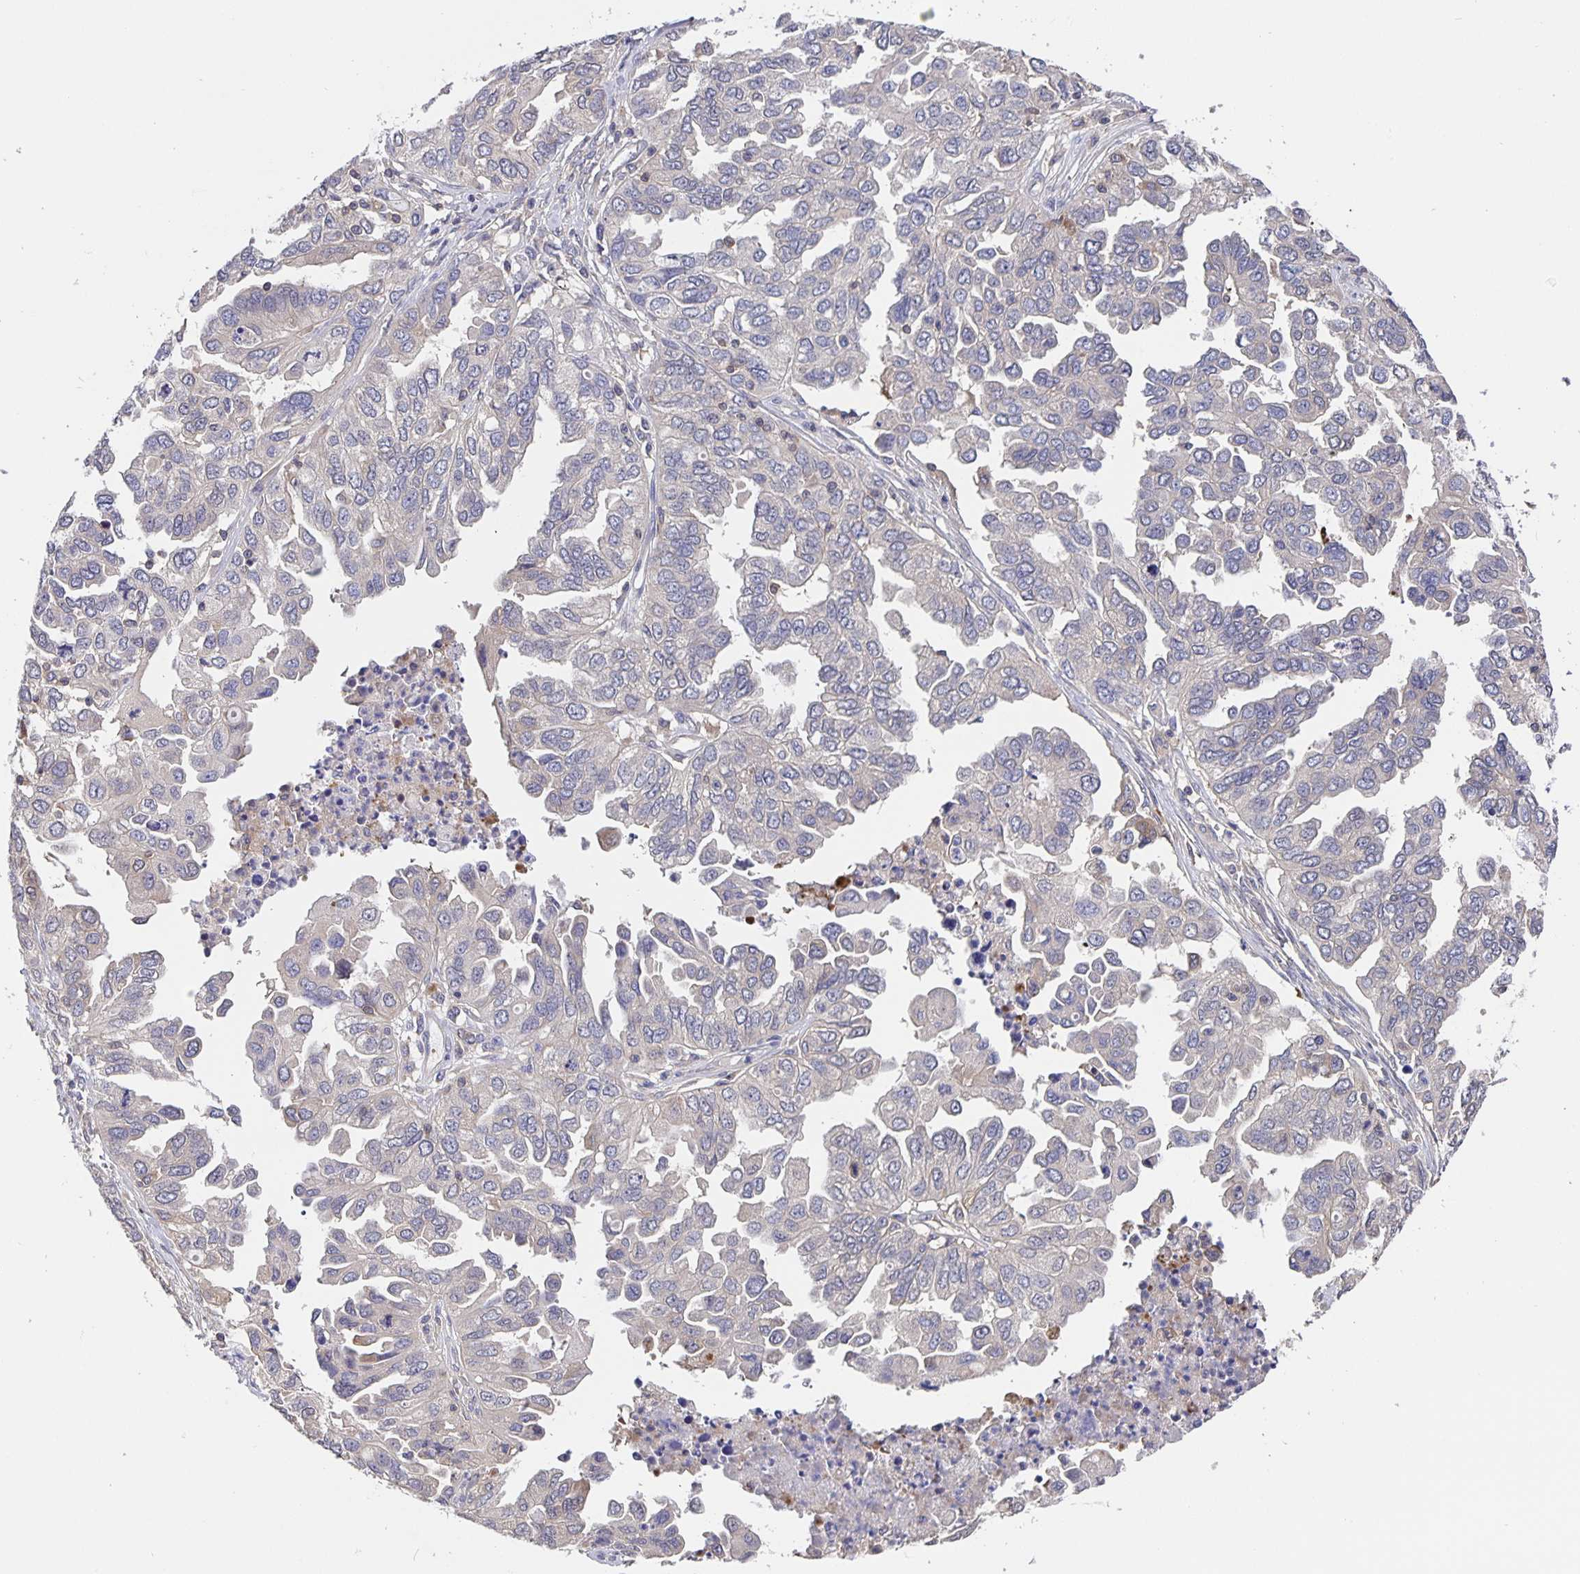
{"staining": {"intensity": "weak", "quantity": "<25%", "location": "cytoplasmic/membranous"}, "tissue": "ovarian cancer", "cell_type": "Tumor cells", "image_type": "cancer", "snomed": [{"axis": "morphology", "description": "Cystadenocarcinoma, serous, NOS"}, {"axis": "topography", "description": "Ovary"}], "caption": "This is an immunohistochemistry (IHC) photomicrograph of ovarian serous cystadenocarcinoma. There is no expression in tumor cells.", "gene": "FEM1C", "patient": {"sex": "female", "age": 53}}